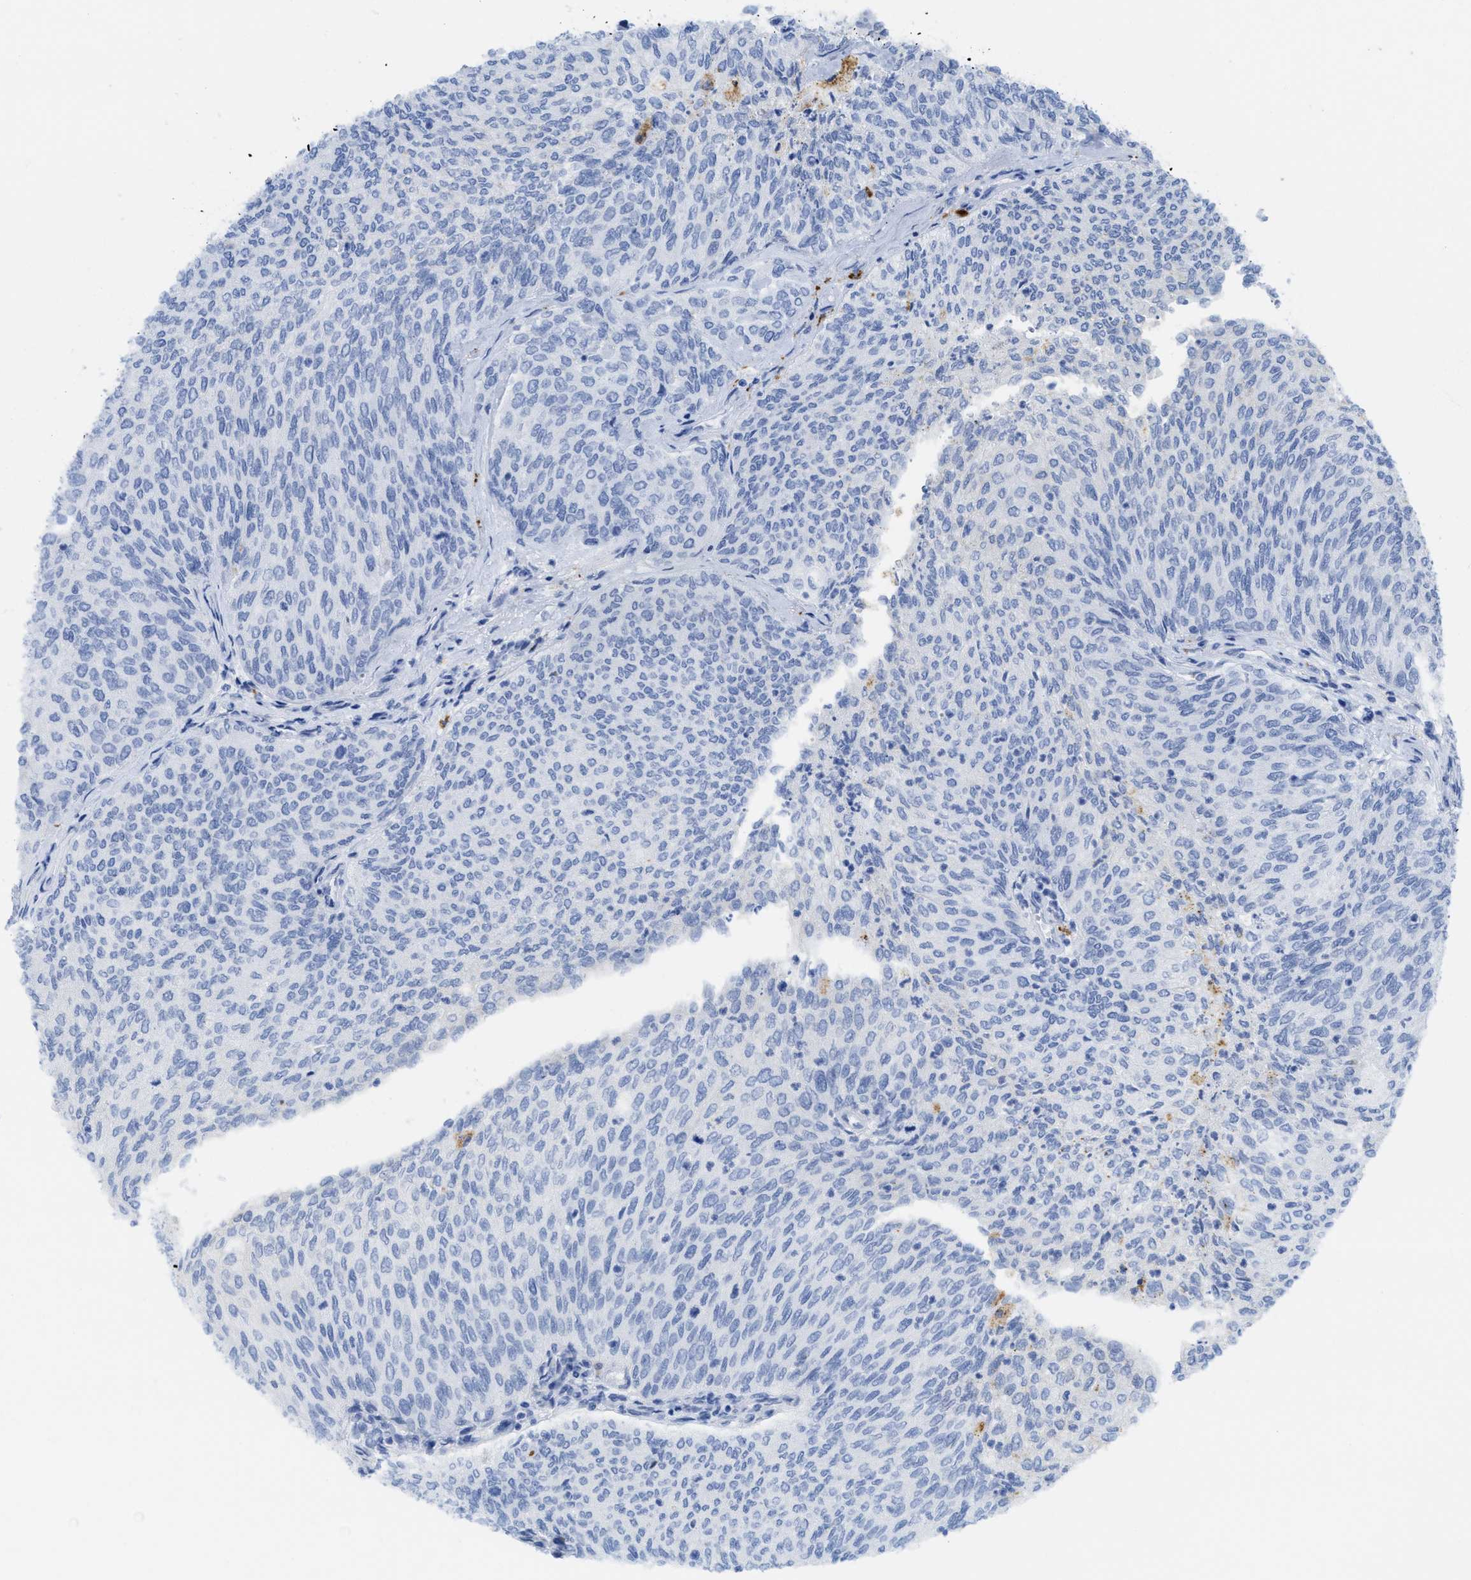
{"staining": {"intensity": "negative", "quantity": "none", "location": "none"}, "tissue": "urothelial cancer", "cell_type": "Tumor cells", "image_type": "cancer", "snomed": [{"axis": "morphology", "description": "Urothelial carcinoma, Low grade"}, {"axis": "topography", "description": "Urinary bladder"}], "caption": "Immunohistochemical staining of urothelial cancer reveals no significant staining in tumor cells.", "gene": "WDR4", "patient": {"sex": "female", "age": 79}}